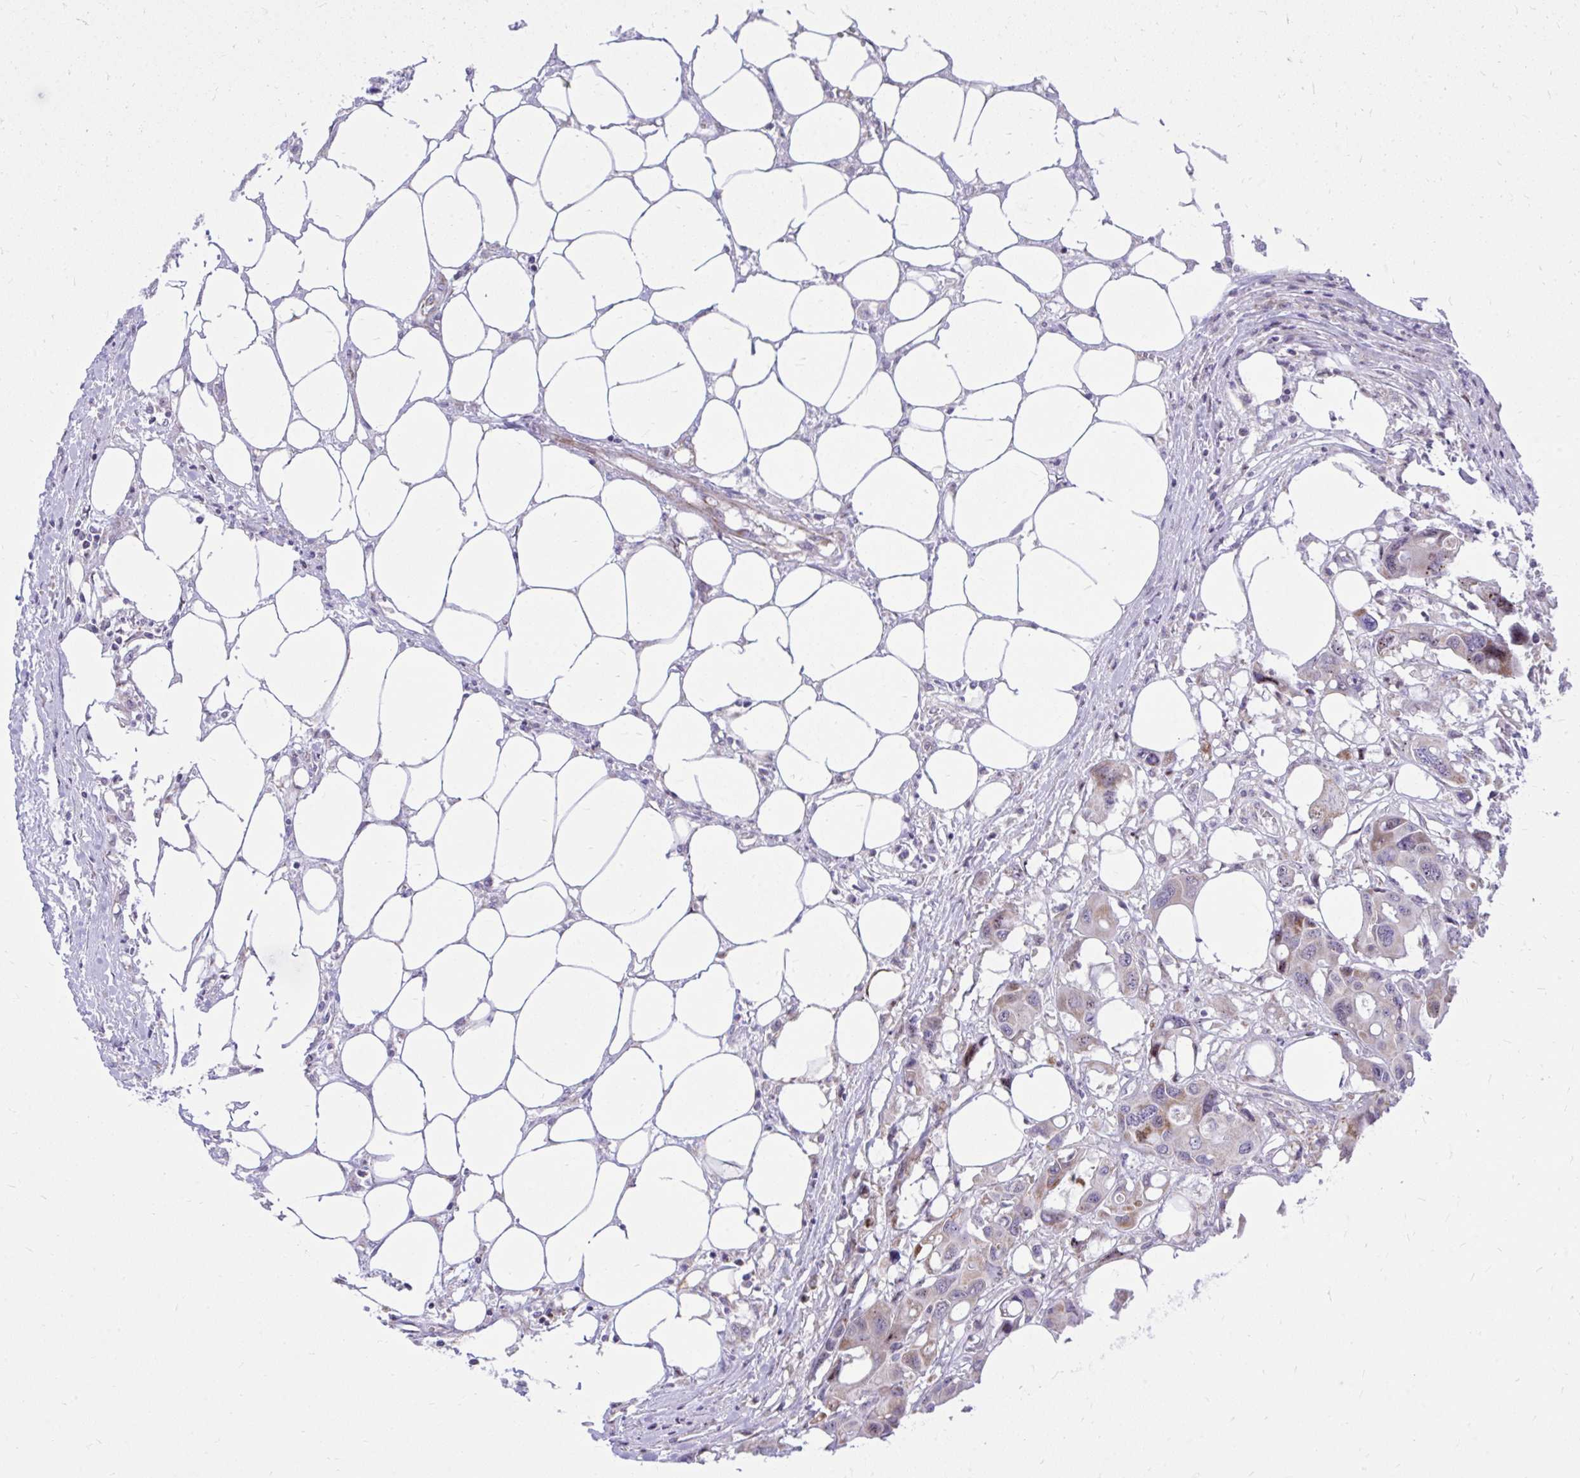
{"staining": {"intensity": "negative", "quantity": "none", "location": "none"}, "tissue": "colorectal cancer", "cell_type": "Tumor cells", "image_type": "cancer", "snomed": [{"axis": "morphology", "description": "Adenocarcinoma, NOS"}, {"axis": "topography", "description": "Colon"}], "caption": "The immunohistochemistry (IHC) image has no significant staining in tumor cells of colorectal cancer tissue.", "gene": "GPRIN3", "patient": {"sex": "male", "age": 77}}